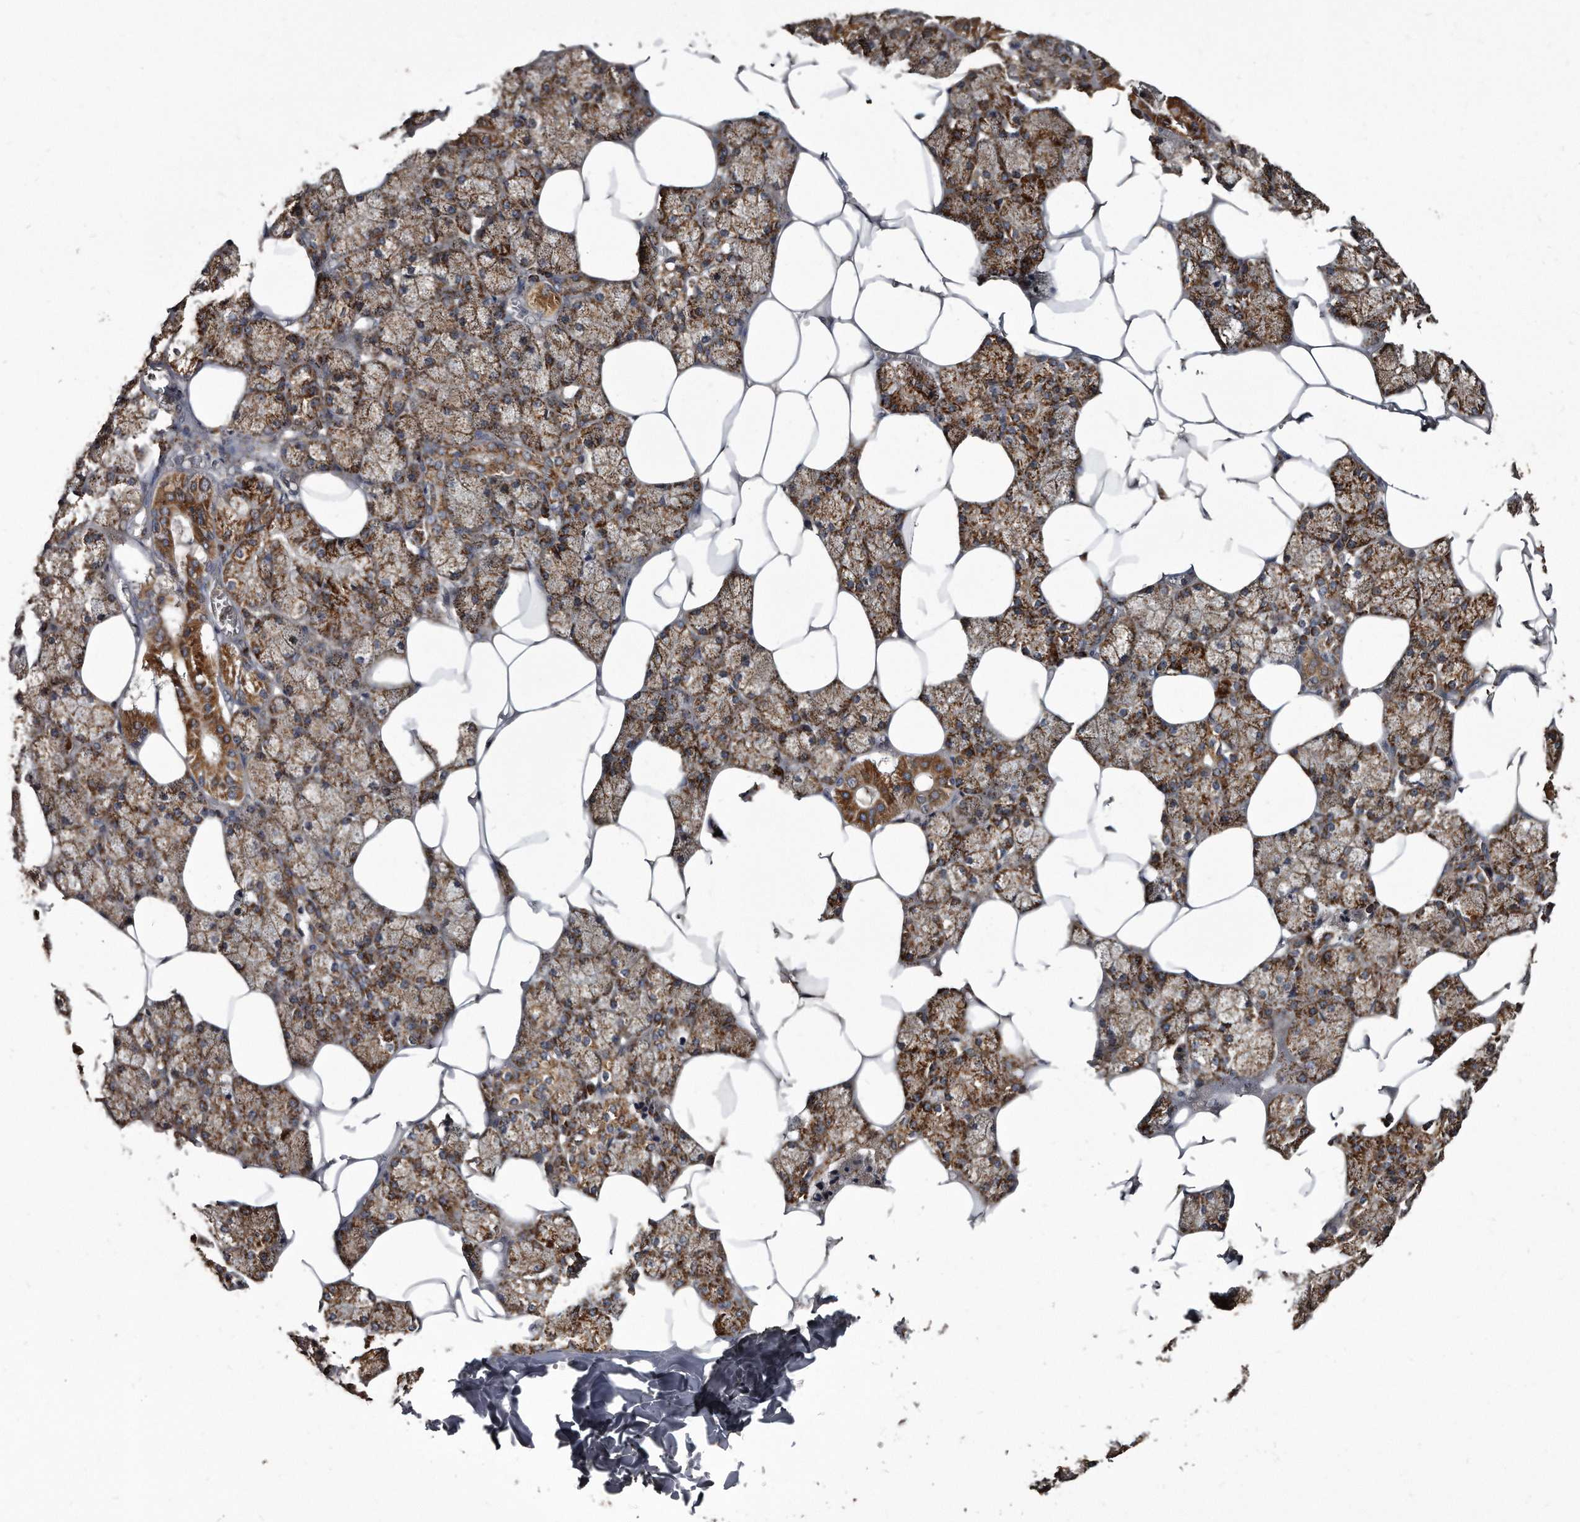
{"staining": {"intensity": "moderate", "quantity": ">75%", "location": "cytoplasmic/membranous"}, "tissue": "salivary gland", "cell_type": "Glandular cells", "image_type": "normal", "snomed": [{"axis": "morphology", "description": "Normal tissue, NOS"}, {"axis": "topography", "description": "Salivary gland"}], "caption": "Salivary gland stained with immunohistochemistry demonstrates moderate cytoplasmic/membranous expression in about >75% of glandular cells. Nuclei are stained in blue.", "gene": "FAM136A", "patient": {"sex": "male", "age": 62}}